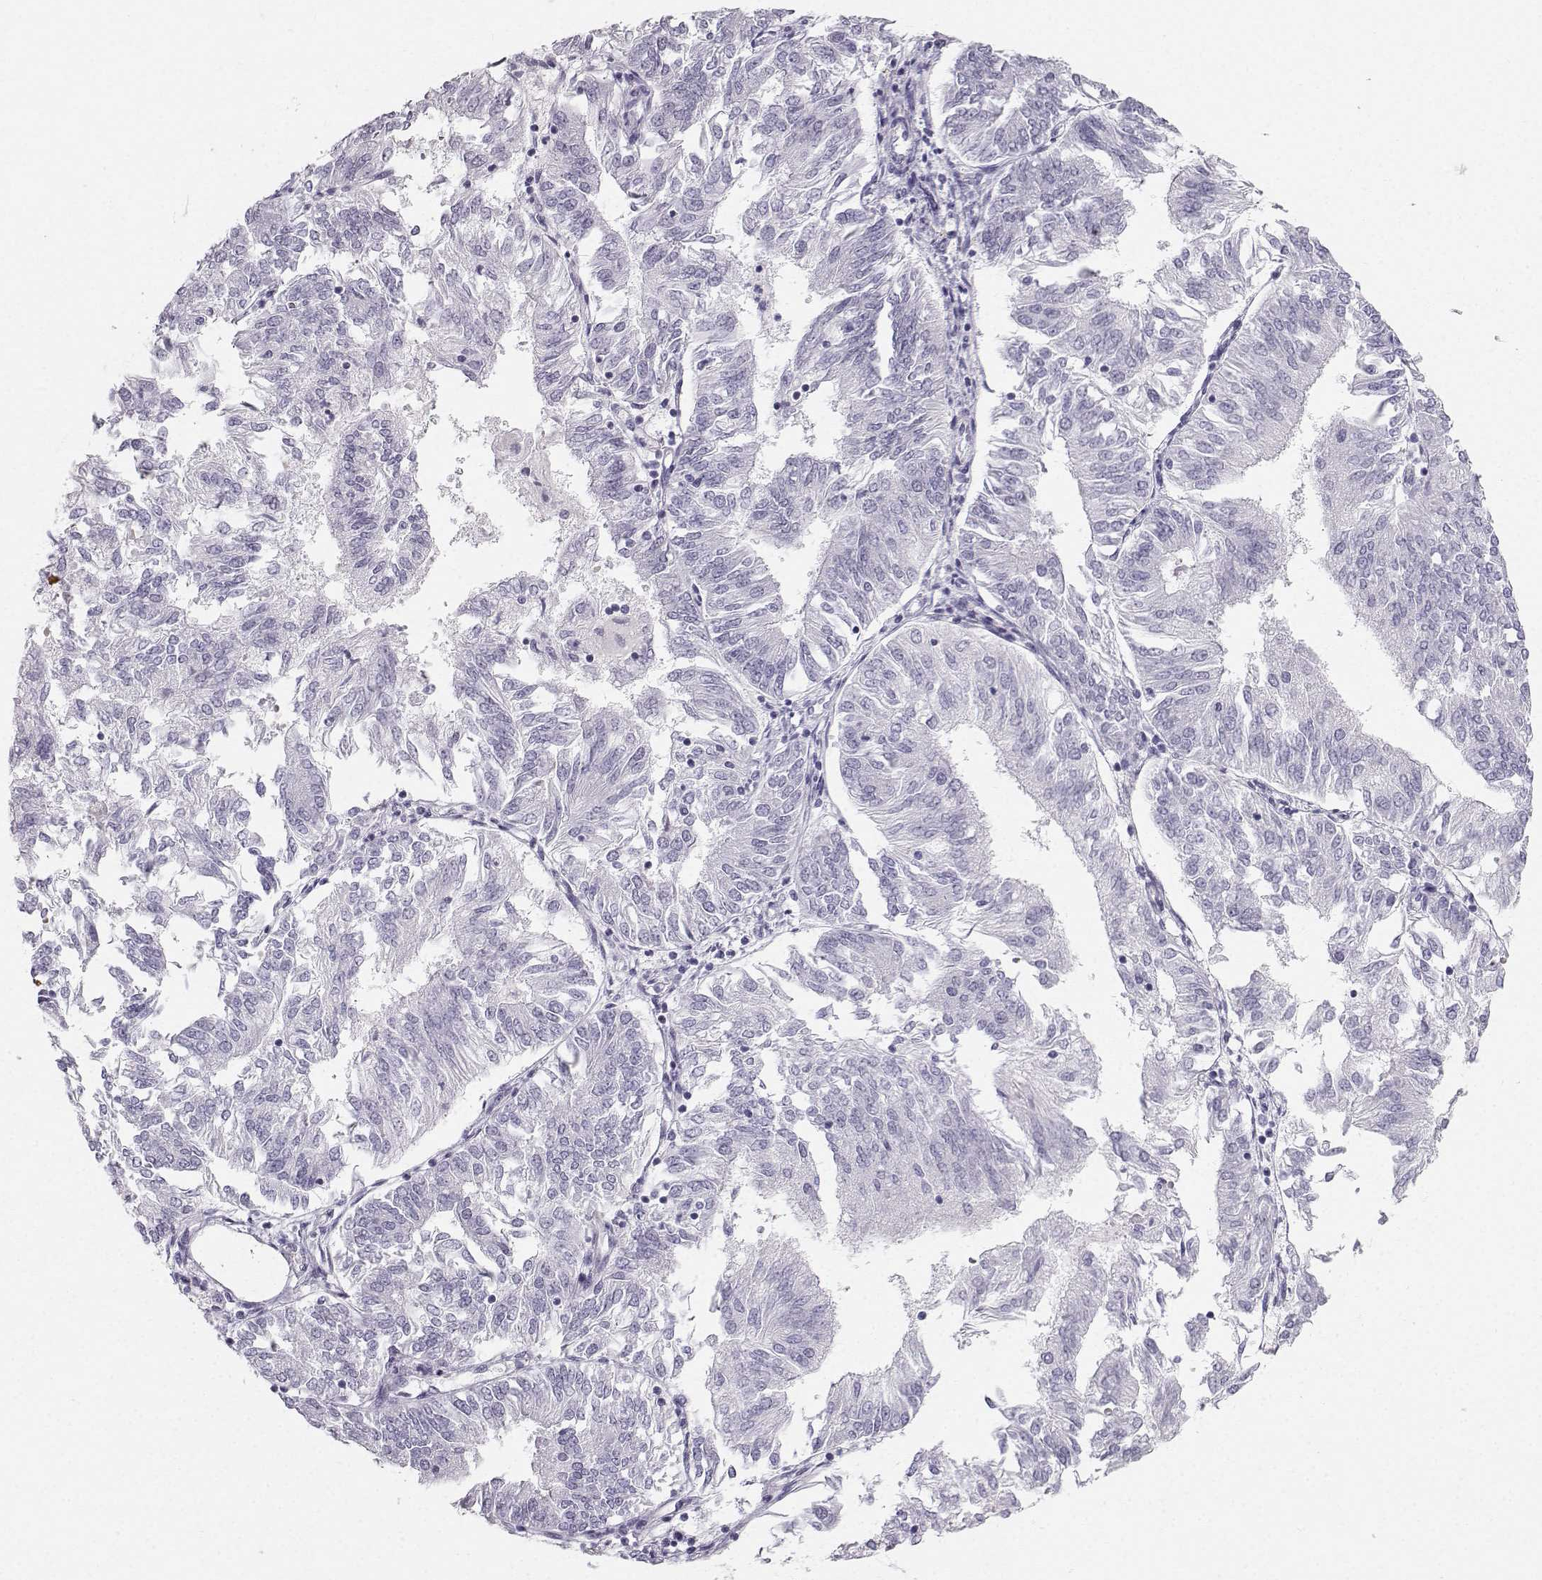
{"staining": {"intensity": "negative", "quantity": "none", "location": "none"}, "tissue": "endometrial cancer", "cell_type": "Tumor cells", "image_type": "cancer", "snomed": [{"axis": "morphology", "description": "Adenocarcinoma, NOS"}, {"axis": "topography", "description": "Endometrium"}], "caption": "Immunohistochemistry of endometrial cancer displays no staining in tumor cells.", "gene": "CASR", "patient": {"sex": "female", "age": 58}}